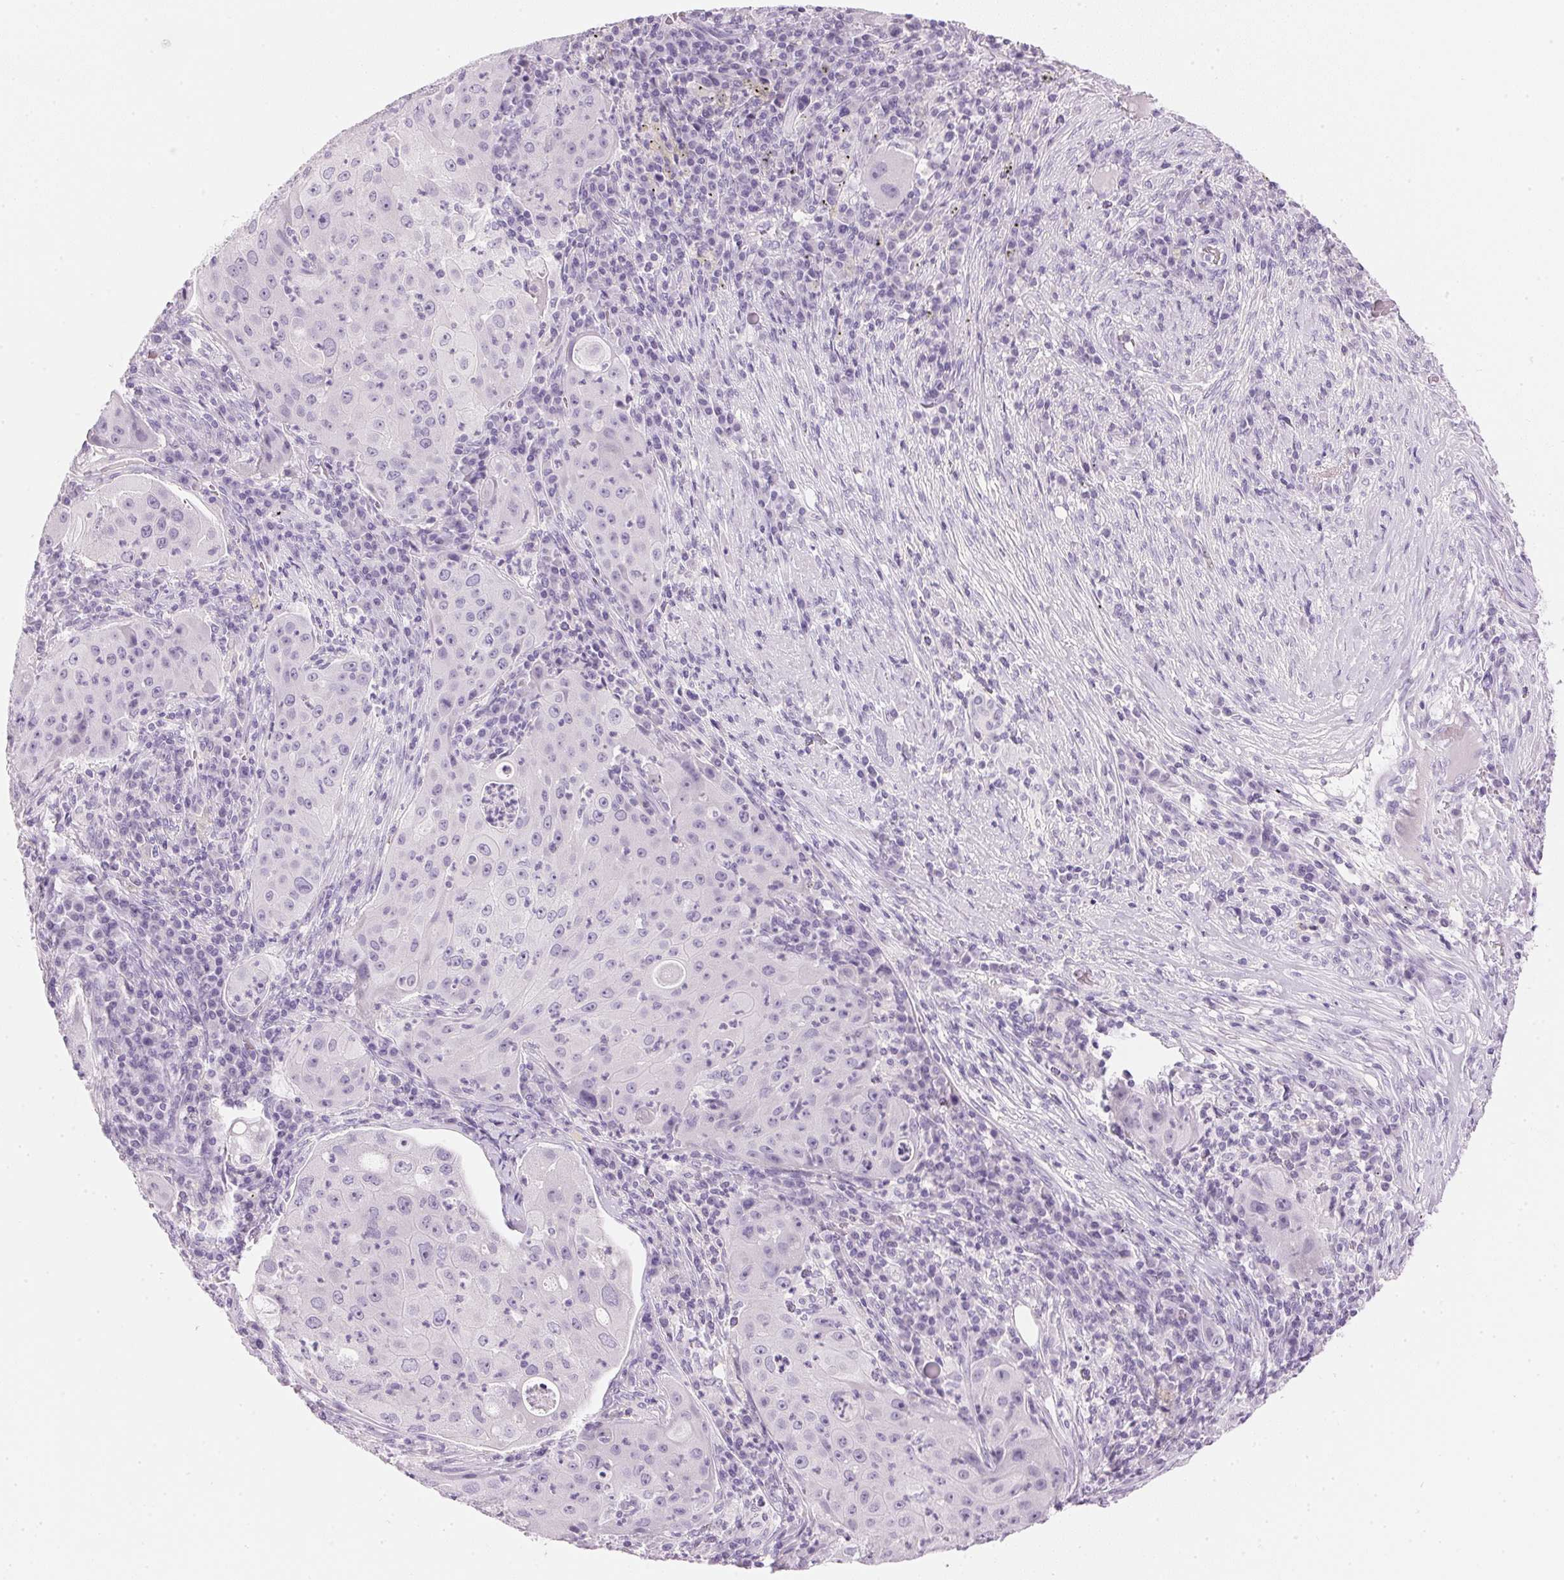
{"staining": {"intensity": "negative", "quantity": "none", "location": "none"}, "tissue": "lung cancer", "cell_type": "Tumor cells", "image_type": "cancer", "snomed": [{"axis": "morphology", "description": "Squamous cell carcinoma, NOS"}, {"axis": "topography", "description": "Lung"}], "caption": "Image shows no significant protein positivity in tumor cells of squamous cell carcinoma (lung).", "gene": "IGFBP1", "patient": {"sex": "female", "age": 59}}